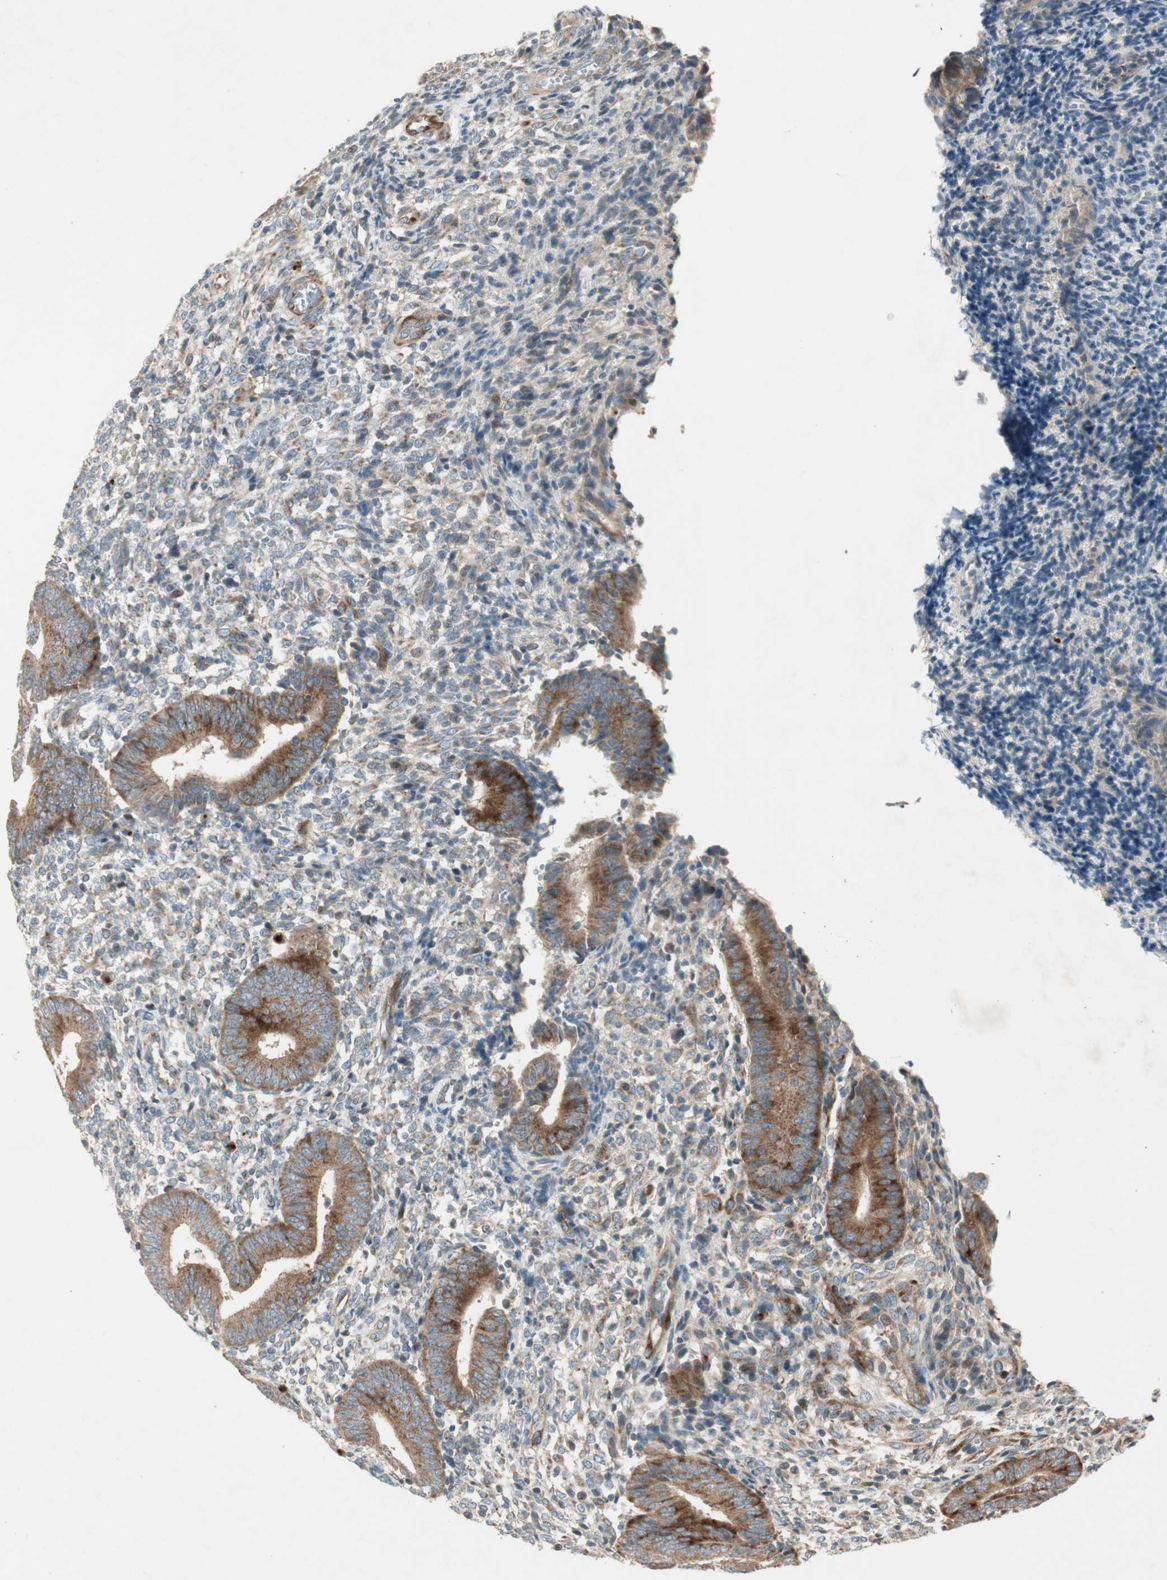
{"staining": {"intensity": "weak", "quantity": "25%-75%", "location": "cytoplasmic/membranous"}, "tissue": "endometrium", "cell_type": "Cells in endometrial stroma", "image_type": "normal", "snomed": [{"axis": "morphology", "description": "Normal tissue, NOS"}, {"axis": "topography", "description": "Uterus"}, {"axis": "topography", "description": "Endometrium"}], "caption": "Approximately 25%-75% of cells in endometrial stroma in normal human endometrium display weak cytoplasmic/membranous protein staining as visualized by brown immunohistochemical staining.", "gene": "APOO", "patient": {"sex": "female", "age": 33}}